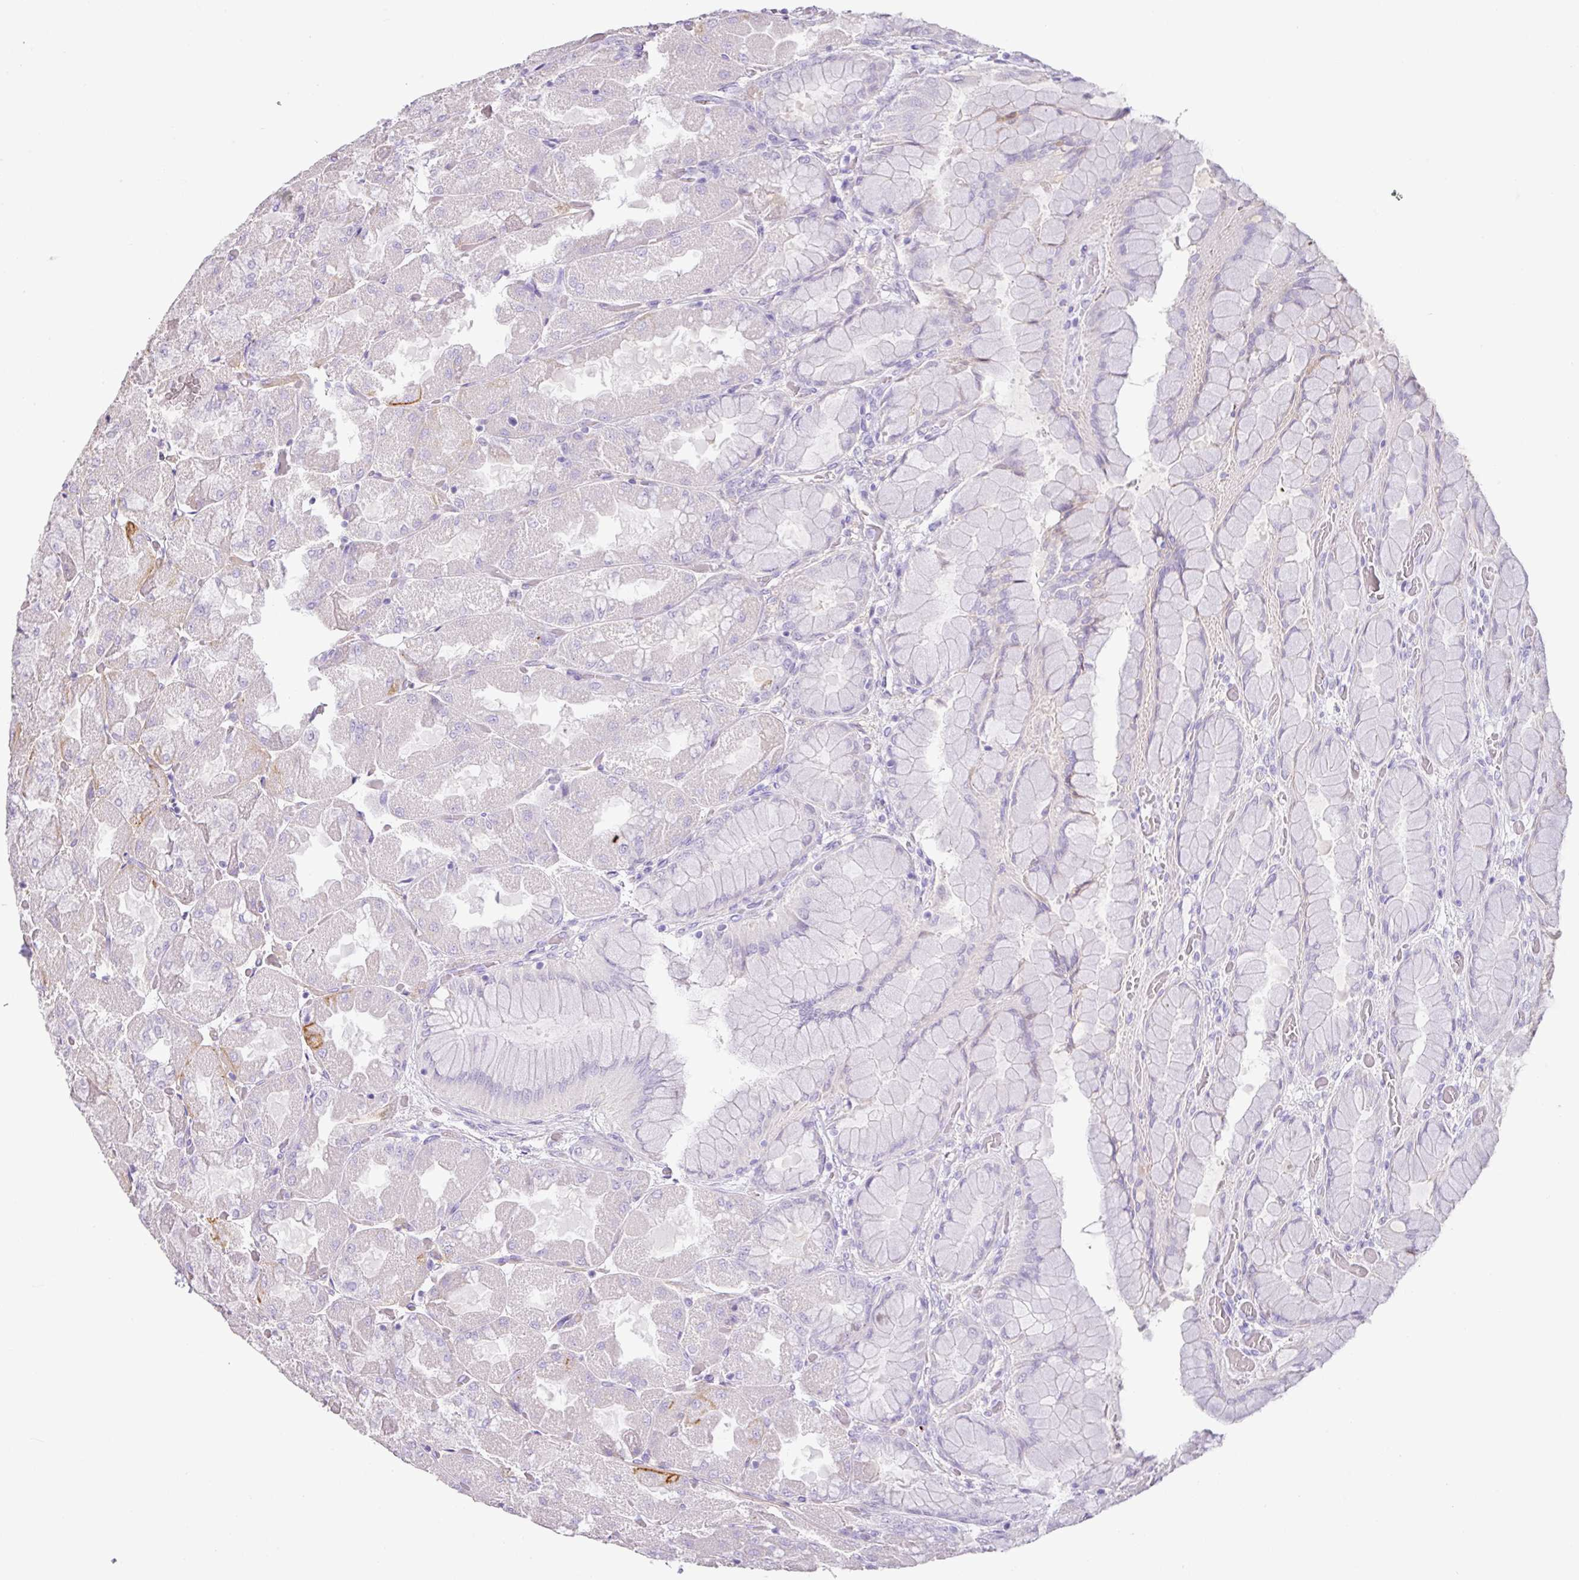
{"staining": {"intensity": "strong", "quantity": "<25%", "location": "cytoplasmic/membranous"}, "tissue": "stomach", "cell_type": "Glandular cells", "image_type": "normal", "snomed": [{"axis": "morphology", "description": "Normal tissue, NOS"}, {"axis": "topography", "description": "Stomach"}], "caption": "An immunohistochemistry micrograph of unremarkable tissue is shown. Protein staining in brown shows strong cytoplasmic/membranous positivity in stomach within glandular cells. The staining is performed using DAB (3,3'-diaminobenzidine) brown chromogen to label protein expression. The nuclei are counter-stained blue using hematoxylin.", "gene": "TARM1", "patient": {"sex": "female", "age": 61}}